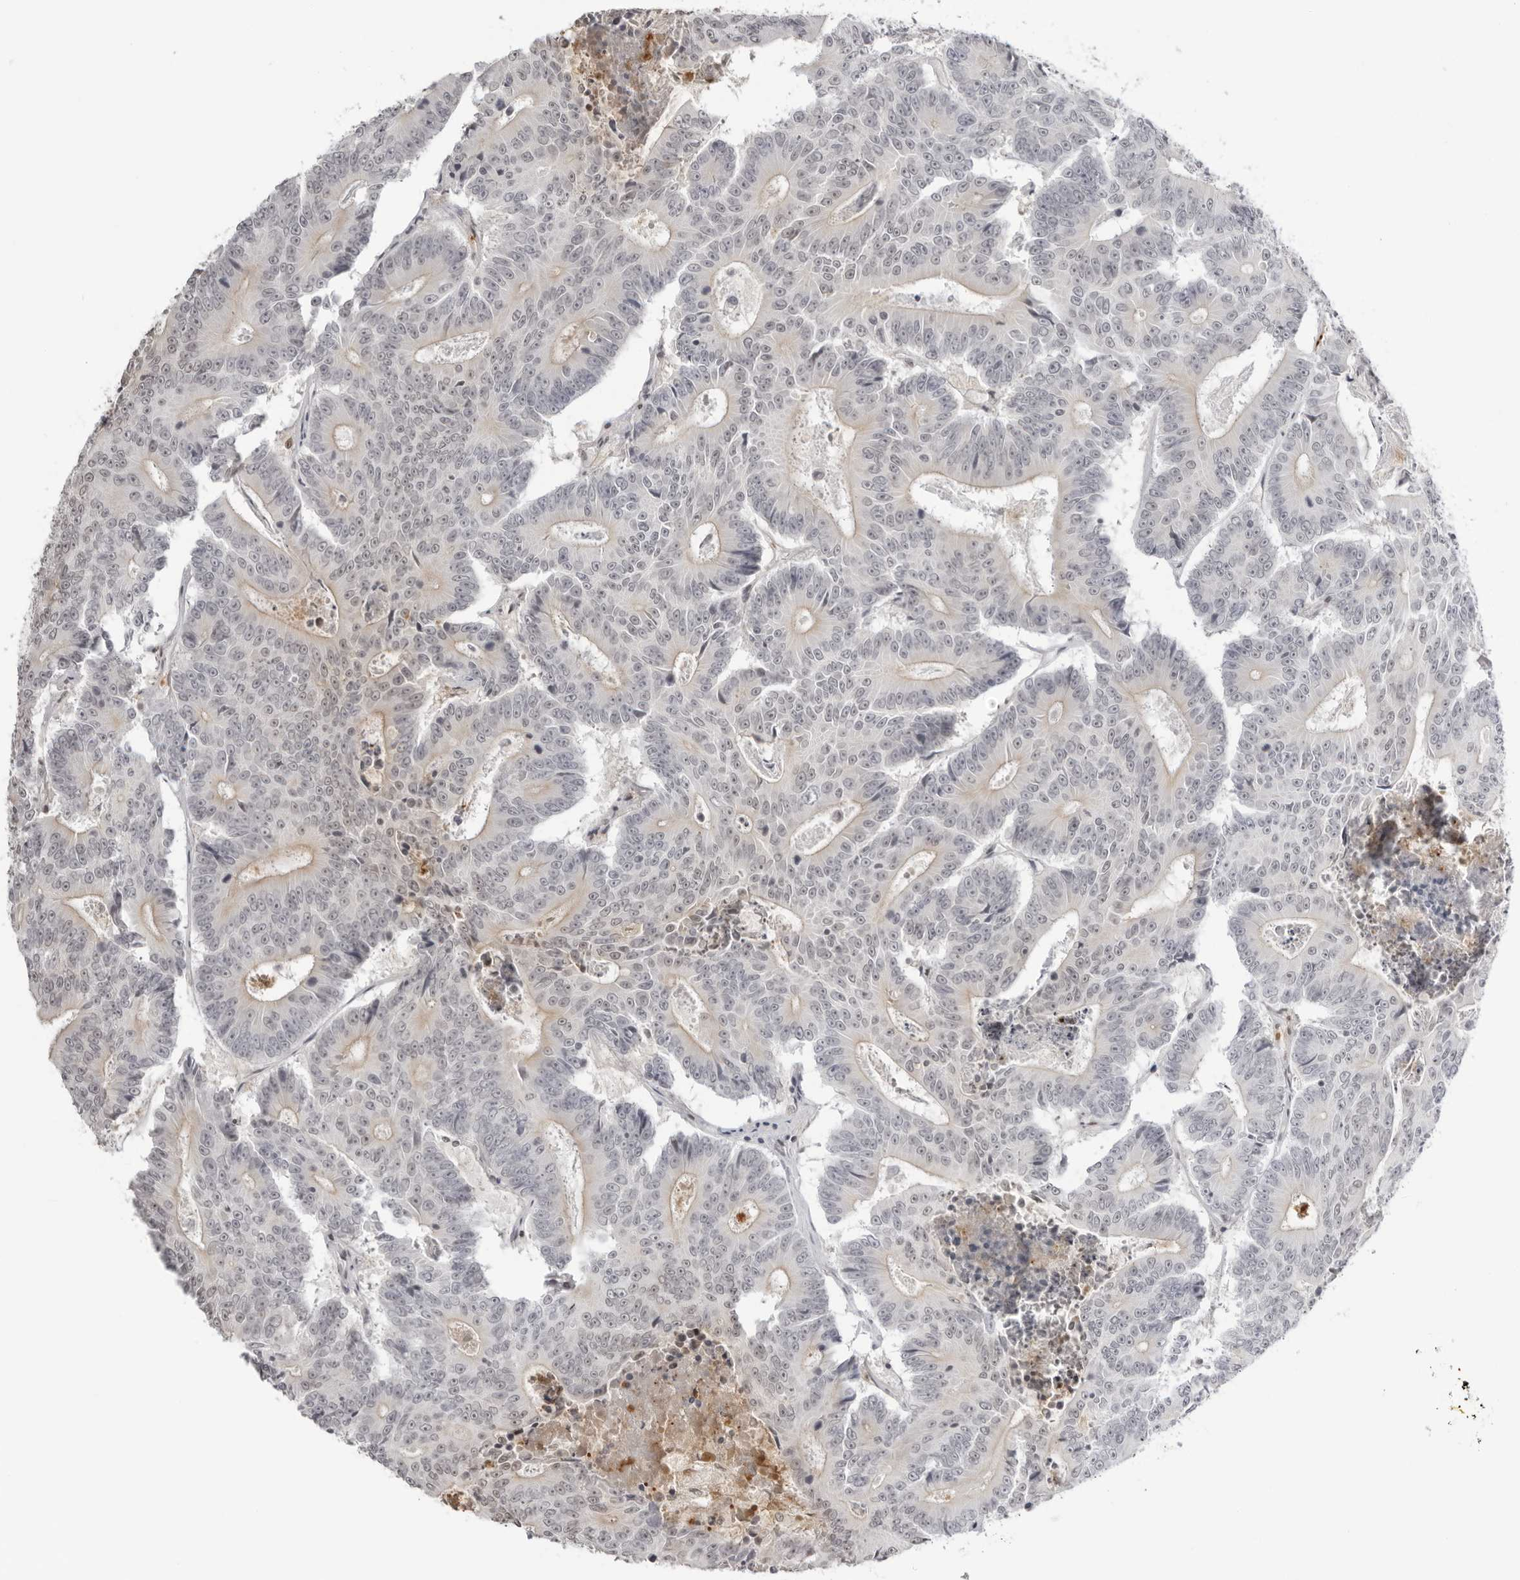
{"staining": {"intensity": "weak", "quantity": "25%-75%", "location": "nuclear"}, "tissue": "colorectal cancer", "cell_type": "Tumor cells", "image_type": "cancer", "snomed": [{"axis": "morphology", "description": "Adenocarcinoma, NOS"}, {"axis": "topography", "description": "Colon"}], "caption": "Colorectal adenocarcinoma stained with DAB (3,3'-diaminobenzidine) IHC displays low levels of weak nuclear expression in approximately 25%-75% of tumor cells.", "gene": "RNF146", "patient": {"sex": "male", "age": 83}}